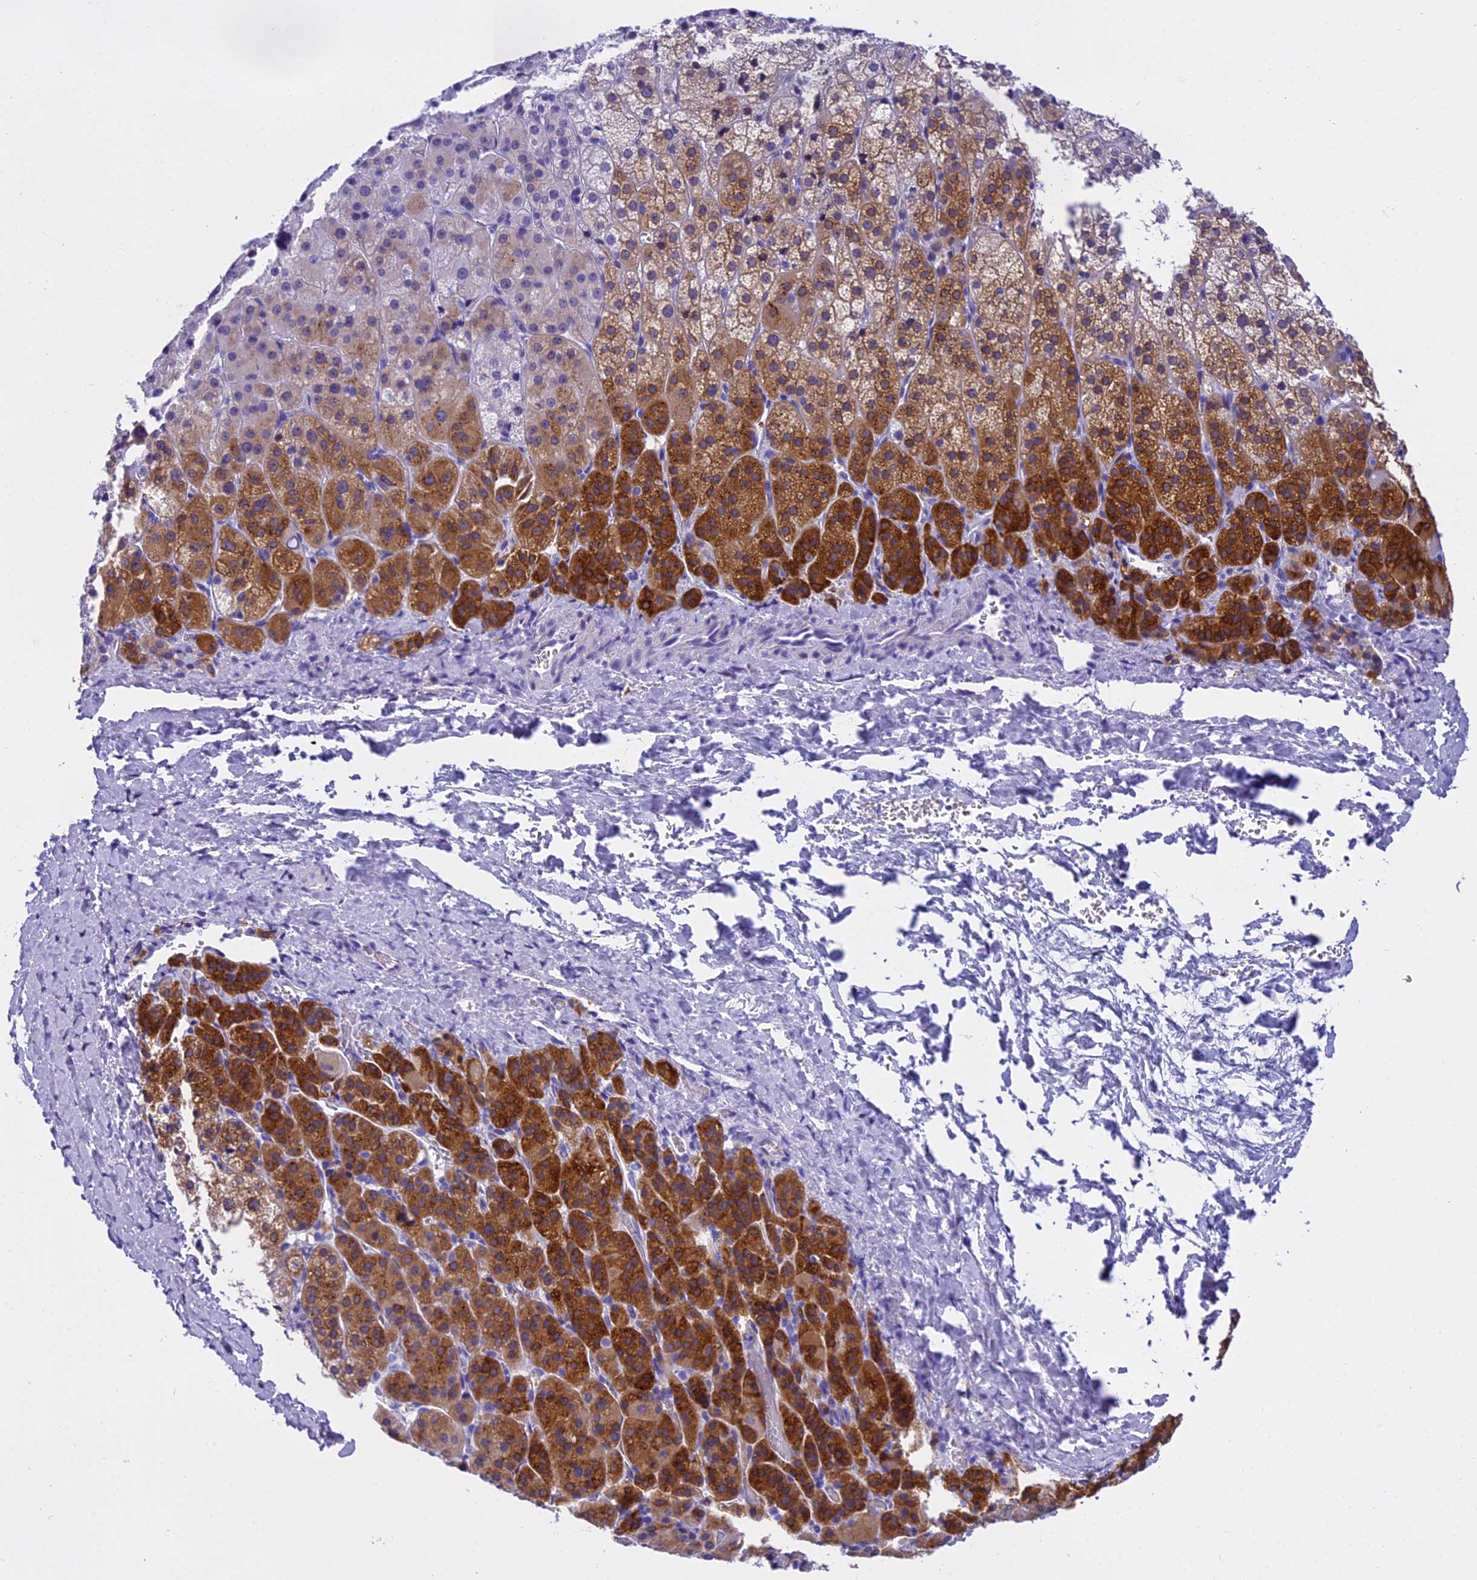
{"staining": {"intensity": "strong", "quantity": "25%-75%", "location": "cytoplasmic/membranous"}, "tissue": "adrenal gland", "cell_type": "Glandular cells", "image_type": "normal", "snomed": [{"axis": "morphology", "description": "Normal tissue, NOS"}, {"axis": "topography", "description": "Adrenal gland"}], "caption": "Protein staining of unremarkable adrenal gland exhibits strong cytoplasmic/membranous expression in approximately 25%-75% of glandular cells.", "gene": "KCTD14", "patient": {"sex": "female", "age": 57}}